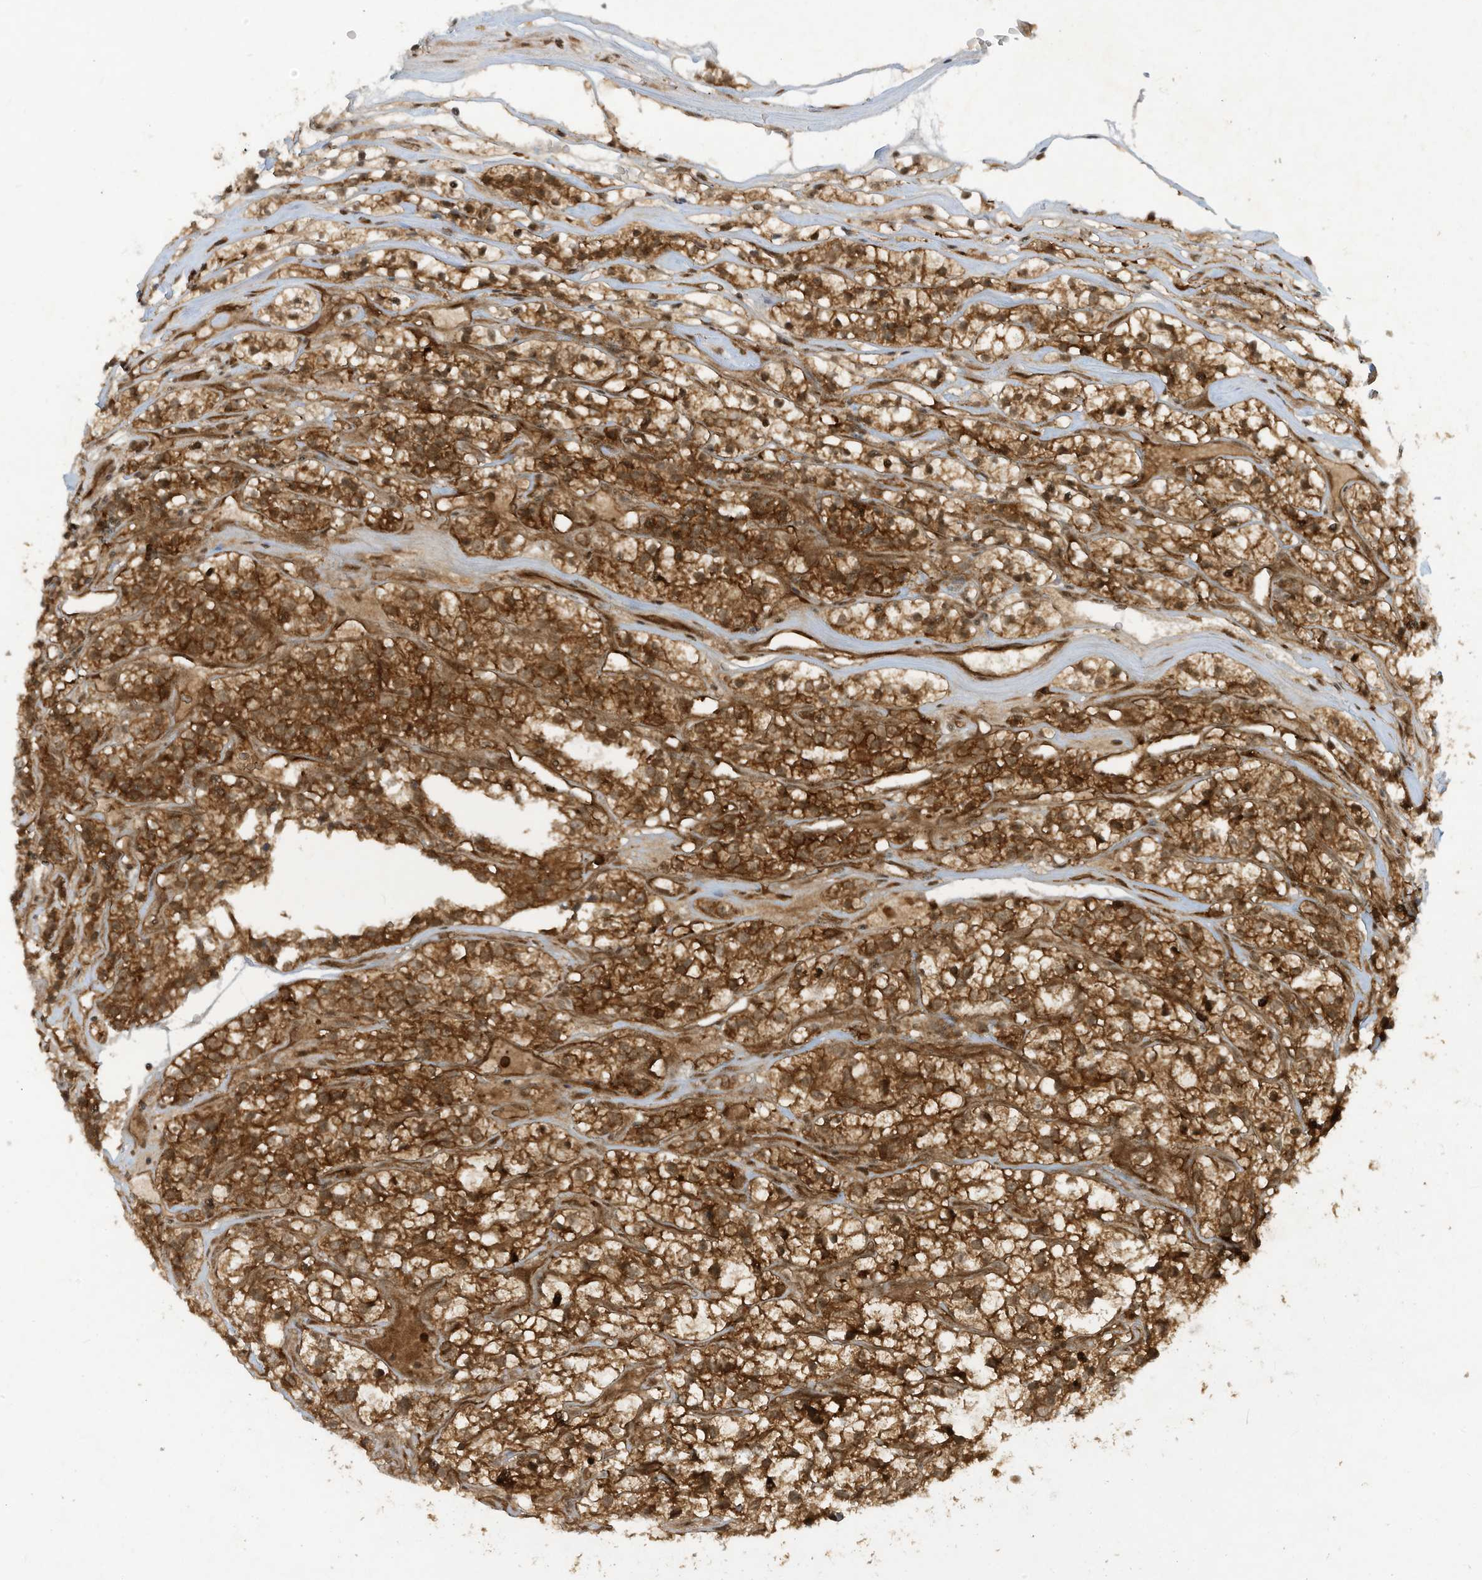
{"staining": {"intensity": "strong", "quantity": ">75%", "location": "cytoplasmic/membranous"}, "tissue": "renal cancer", "cell_type": "Tumor cells", "image_type": "cancer", "snomed": [{"axis": "morphology", "description": "Adenocarcinoma, NOS"}, {"axis": "topography", "description": "Kidney"}], "caption": "IHC image of human renal cancer stained for a protein (brown), which shows high levels of strong cytoplasmic/membranous positivity in about >75% of tumor cells.", "gene": "CERT1", "patient": {"sex": "female", "age": 57}}